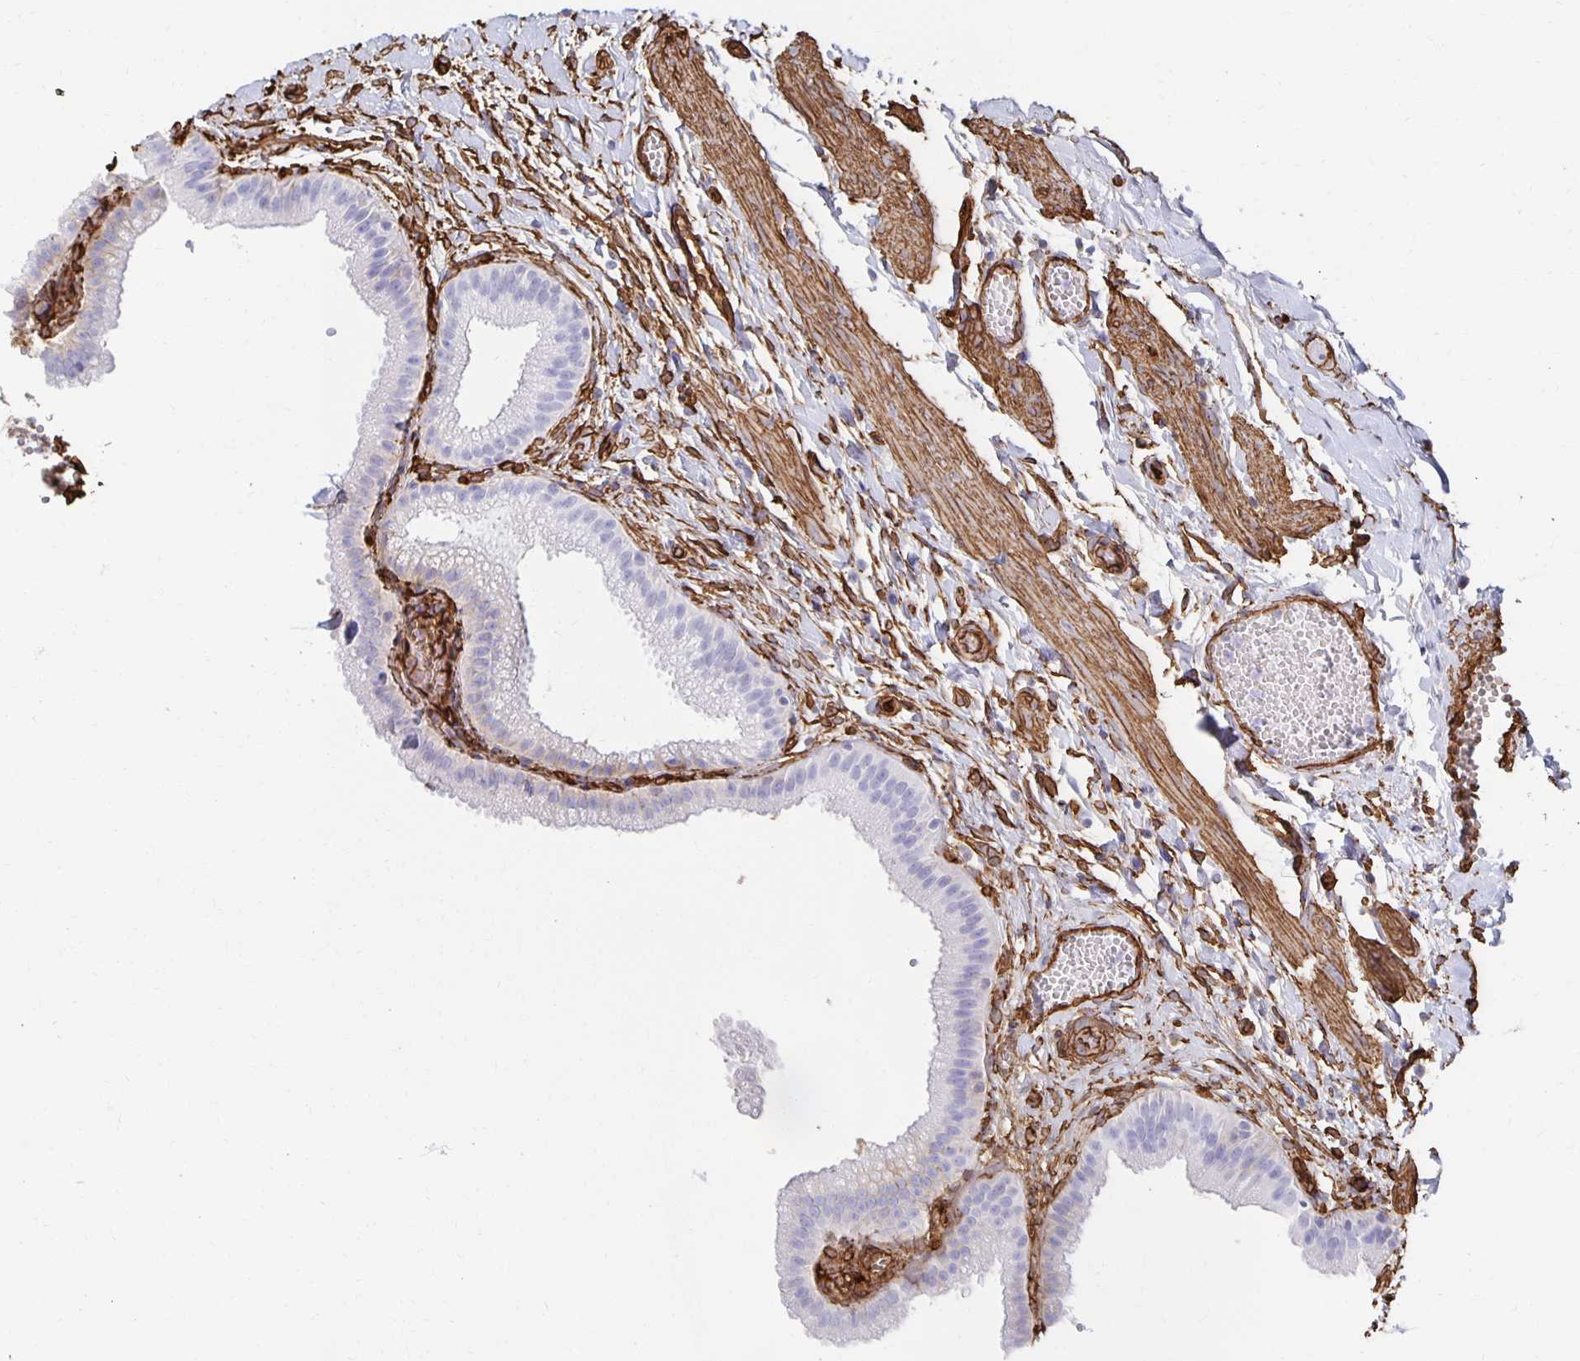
{"staining": {"intensity": "negative", "quantity": "none", "location": "none"}, "tissue": "gallbladder", "cell_type": "Glandular cells", "image_type": "normal", "snomed": [{"axis": "morphology", "description": "Normal tissue, NOS"}, {"axis": "topography", "description": "Gallbladder"}], "caption": "This image is of benign gallbladder stained with IHC to label a protein in brown with the nuclei are counter-stained blue. There is no staining in glandular cells.", "gene": "VIPR2", "patient": {"sex": "female", "age": 63}}